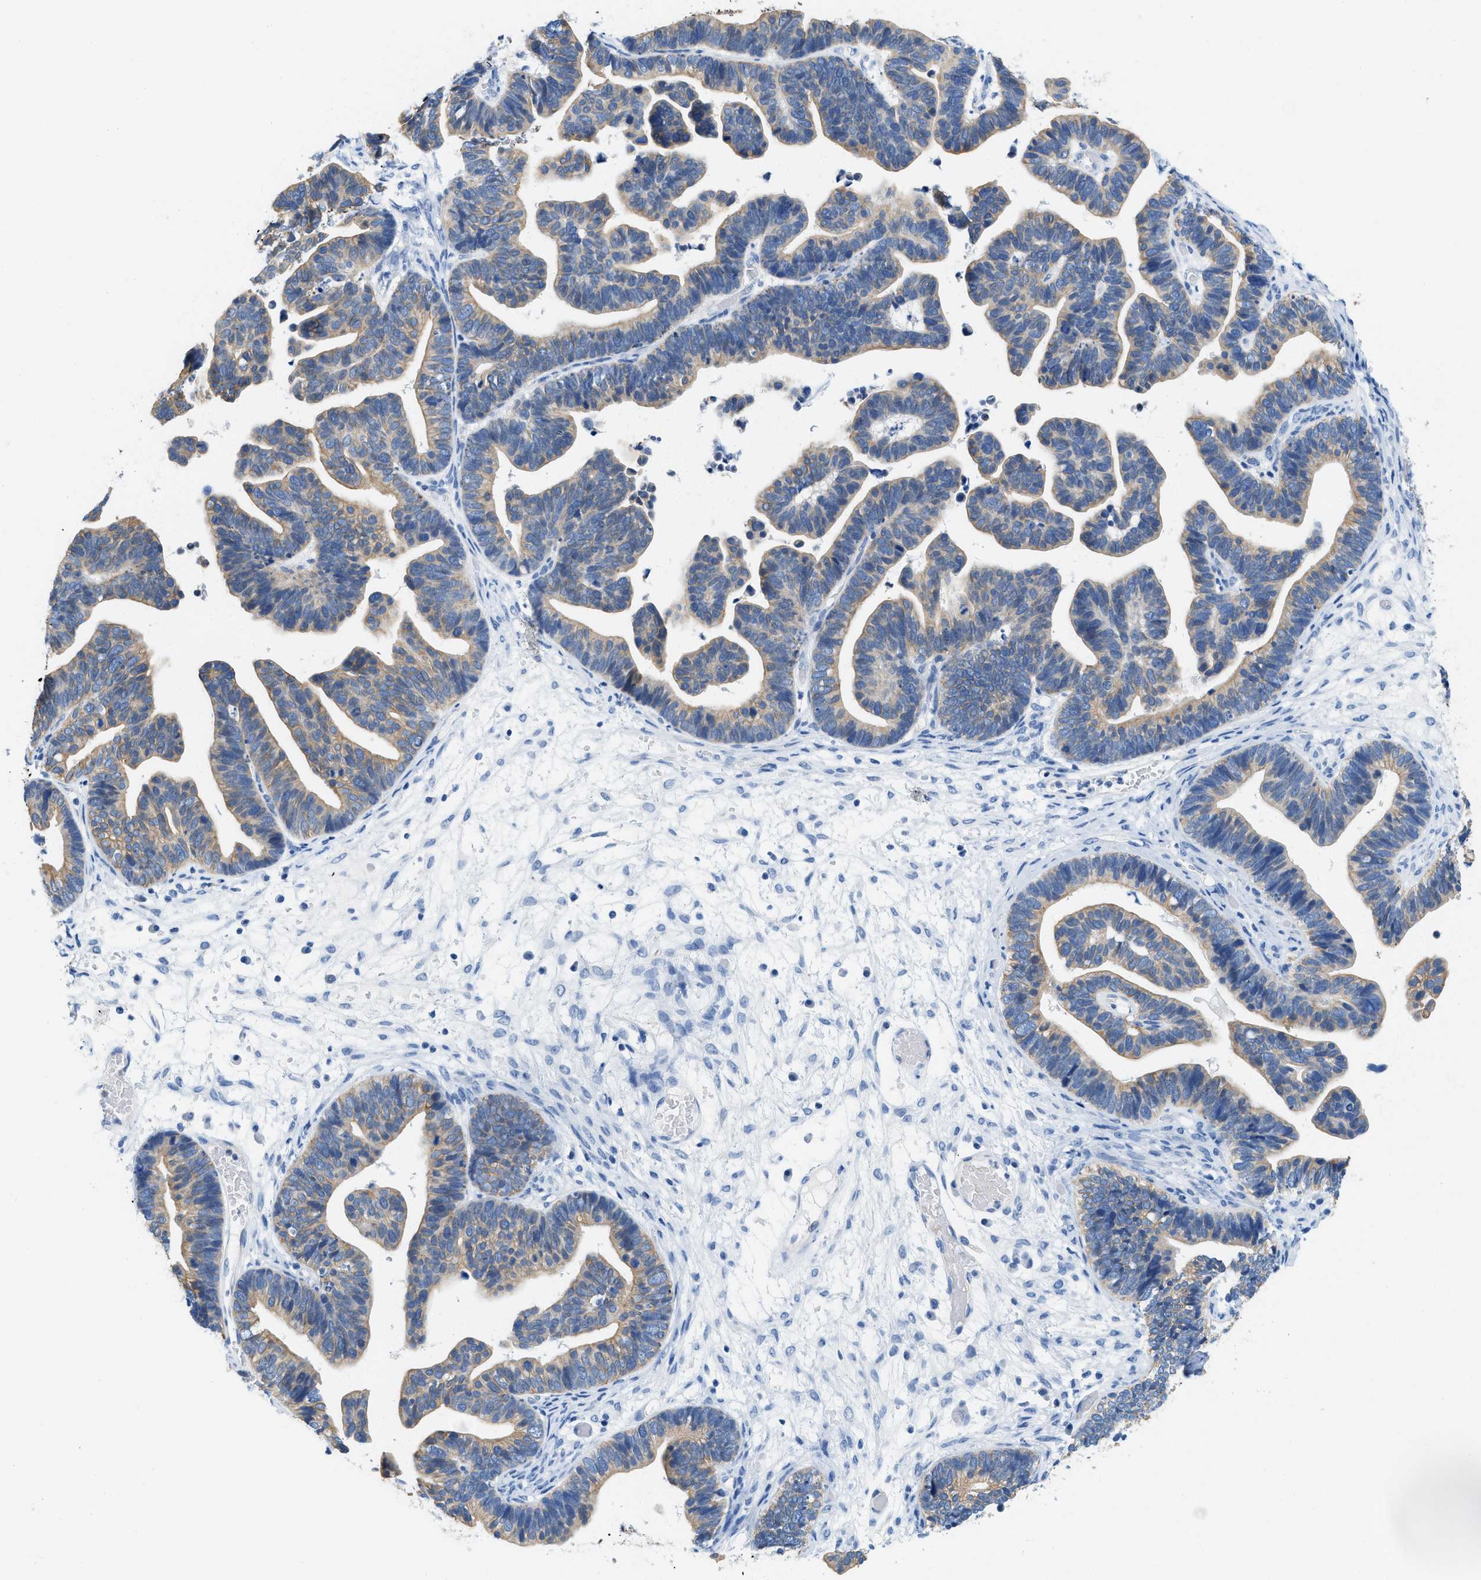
{"staining": {"intensity": "weak", "quantity": ">75%", "location": "cytoplasmic/membranous"}, "tissue": "ovarian cancer", "cell_type": "Tumor cells", "image_type": "cancer", "snomed": [{"axis": "morphology", "description": "Cystadenocarcinoma, serous, NOS"}, {"axis": "topography", "description": "Ovary"}], "caption": "Immunohistochemical staining of ovarian serous cystadenocarcinoma reveals low levels of weak cytoplasmic/membranous protein positivity in approximately >75% of tumor cells.", "gene": "BPGM", "patient": {"sex": "female", "age": 56}}